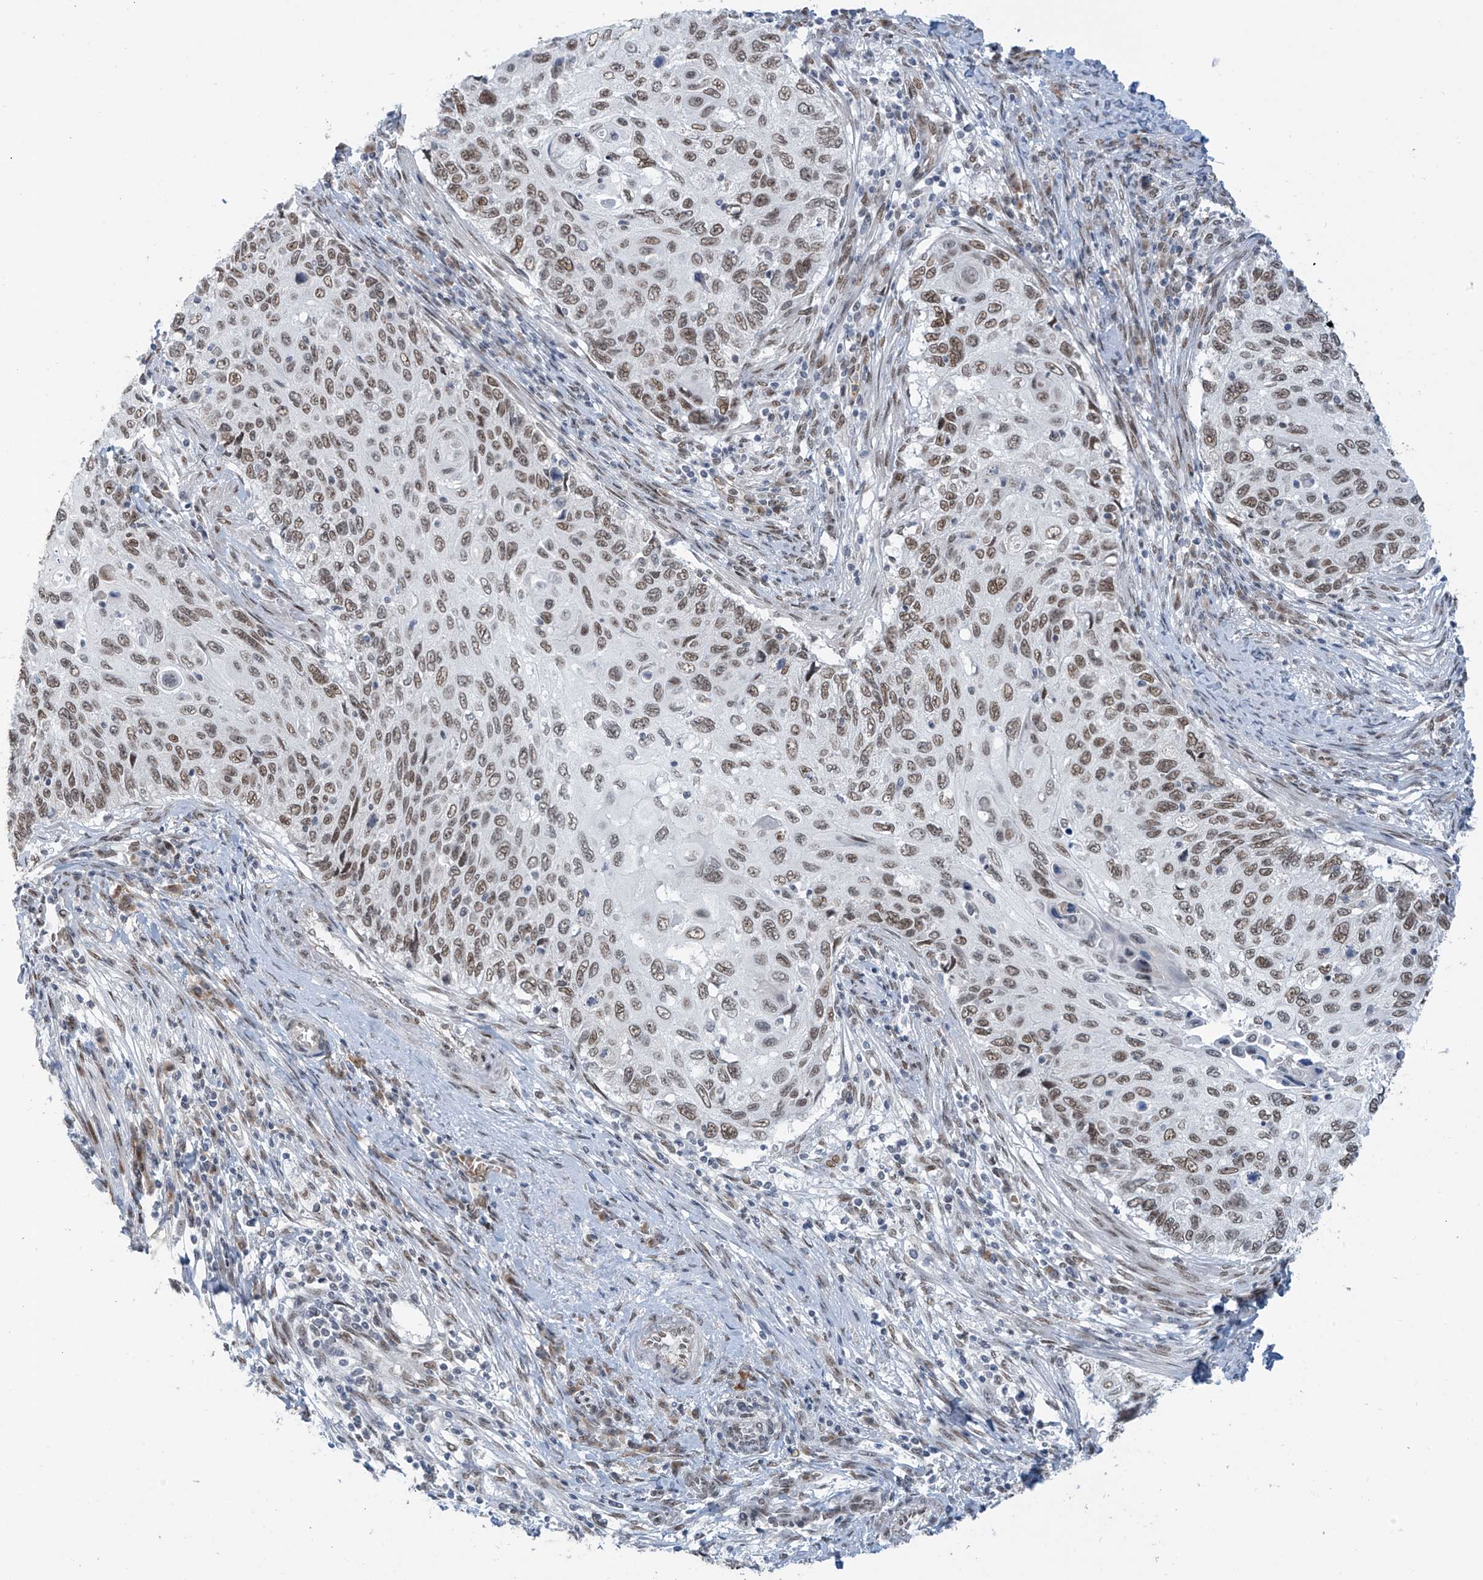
{"staining": {"intensity": "moderate", "quantity": ">75%", "location": "nuclear"}, "tissue": "cervical cancer", "cell_type": "Tumor cells", "image_type": "cancer", "snomed": [{"axis": "morphology", "description": "Squamous cell carcinoma, NOS"}, {"axis": "topography", "description": "Cervix"}], "caption": "Squamous cell carcinoma (cervical) tissue shows moderate nuclear staining in approximately >75% of tumor cells", "gene": "MCM9", "patient": {"sex": "female", "age": 70}}